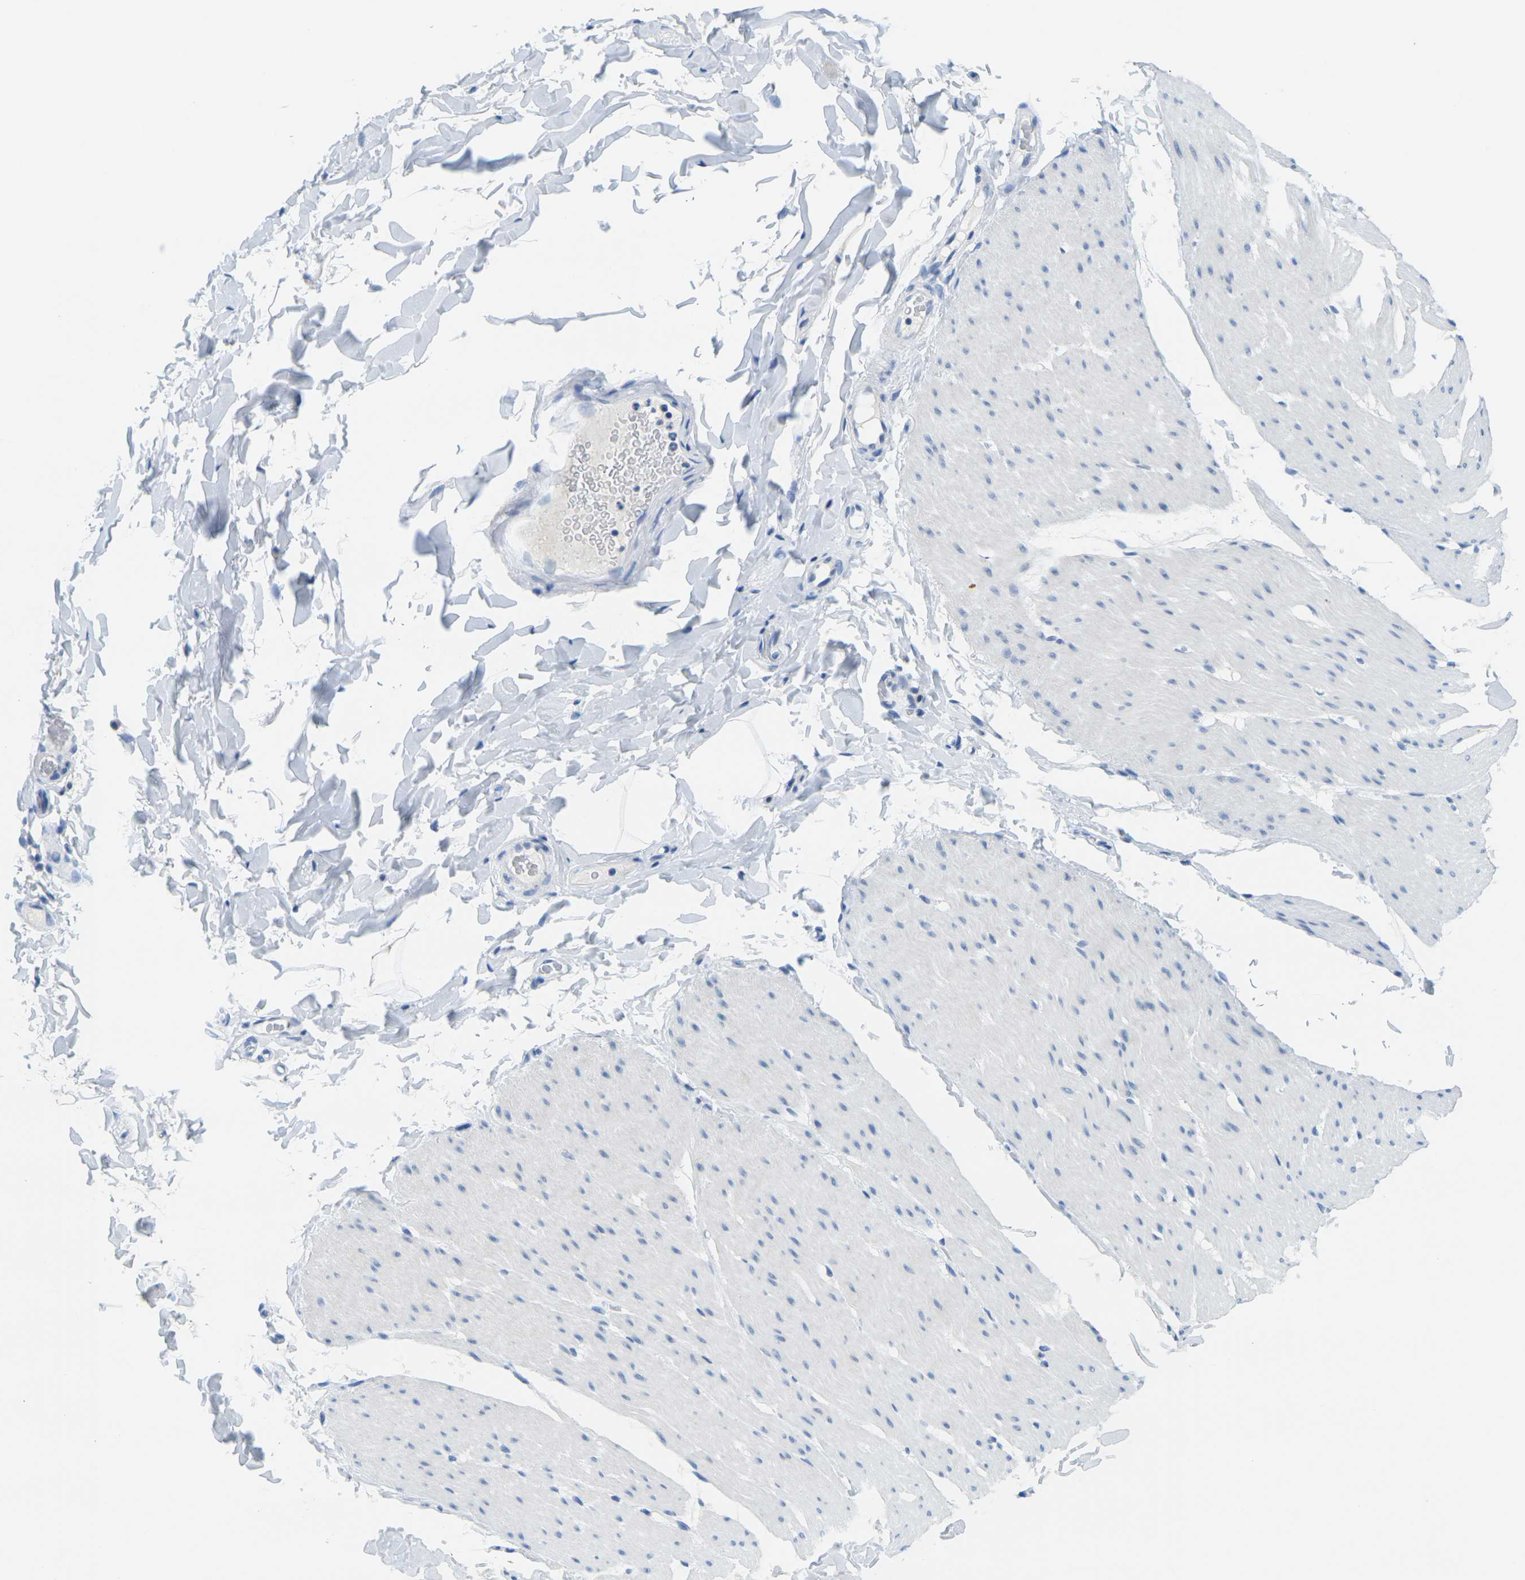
{"staining": {"intensity": "negative", "quantity": "none", "location": "none"}, "tissue": "smooth muscle", "cell_type": "Smooth muscle cells", "image_type": "normal", "snomed": [{"axis": "morphology", "description": "Normal tissue, NOS"}, {"axis": "topography", "description": "Smooth muscle"}, {"axis": "topography", "description": "Colon"}], "caption": "A high-resolution photomicrograph shows immunohistochemistry staining of benign smooth muscle, which displays no significant expression in smooth muscle cells.", "gene": "FAM3D", "patient": {"sex": "male", "age": 67}}